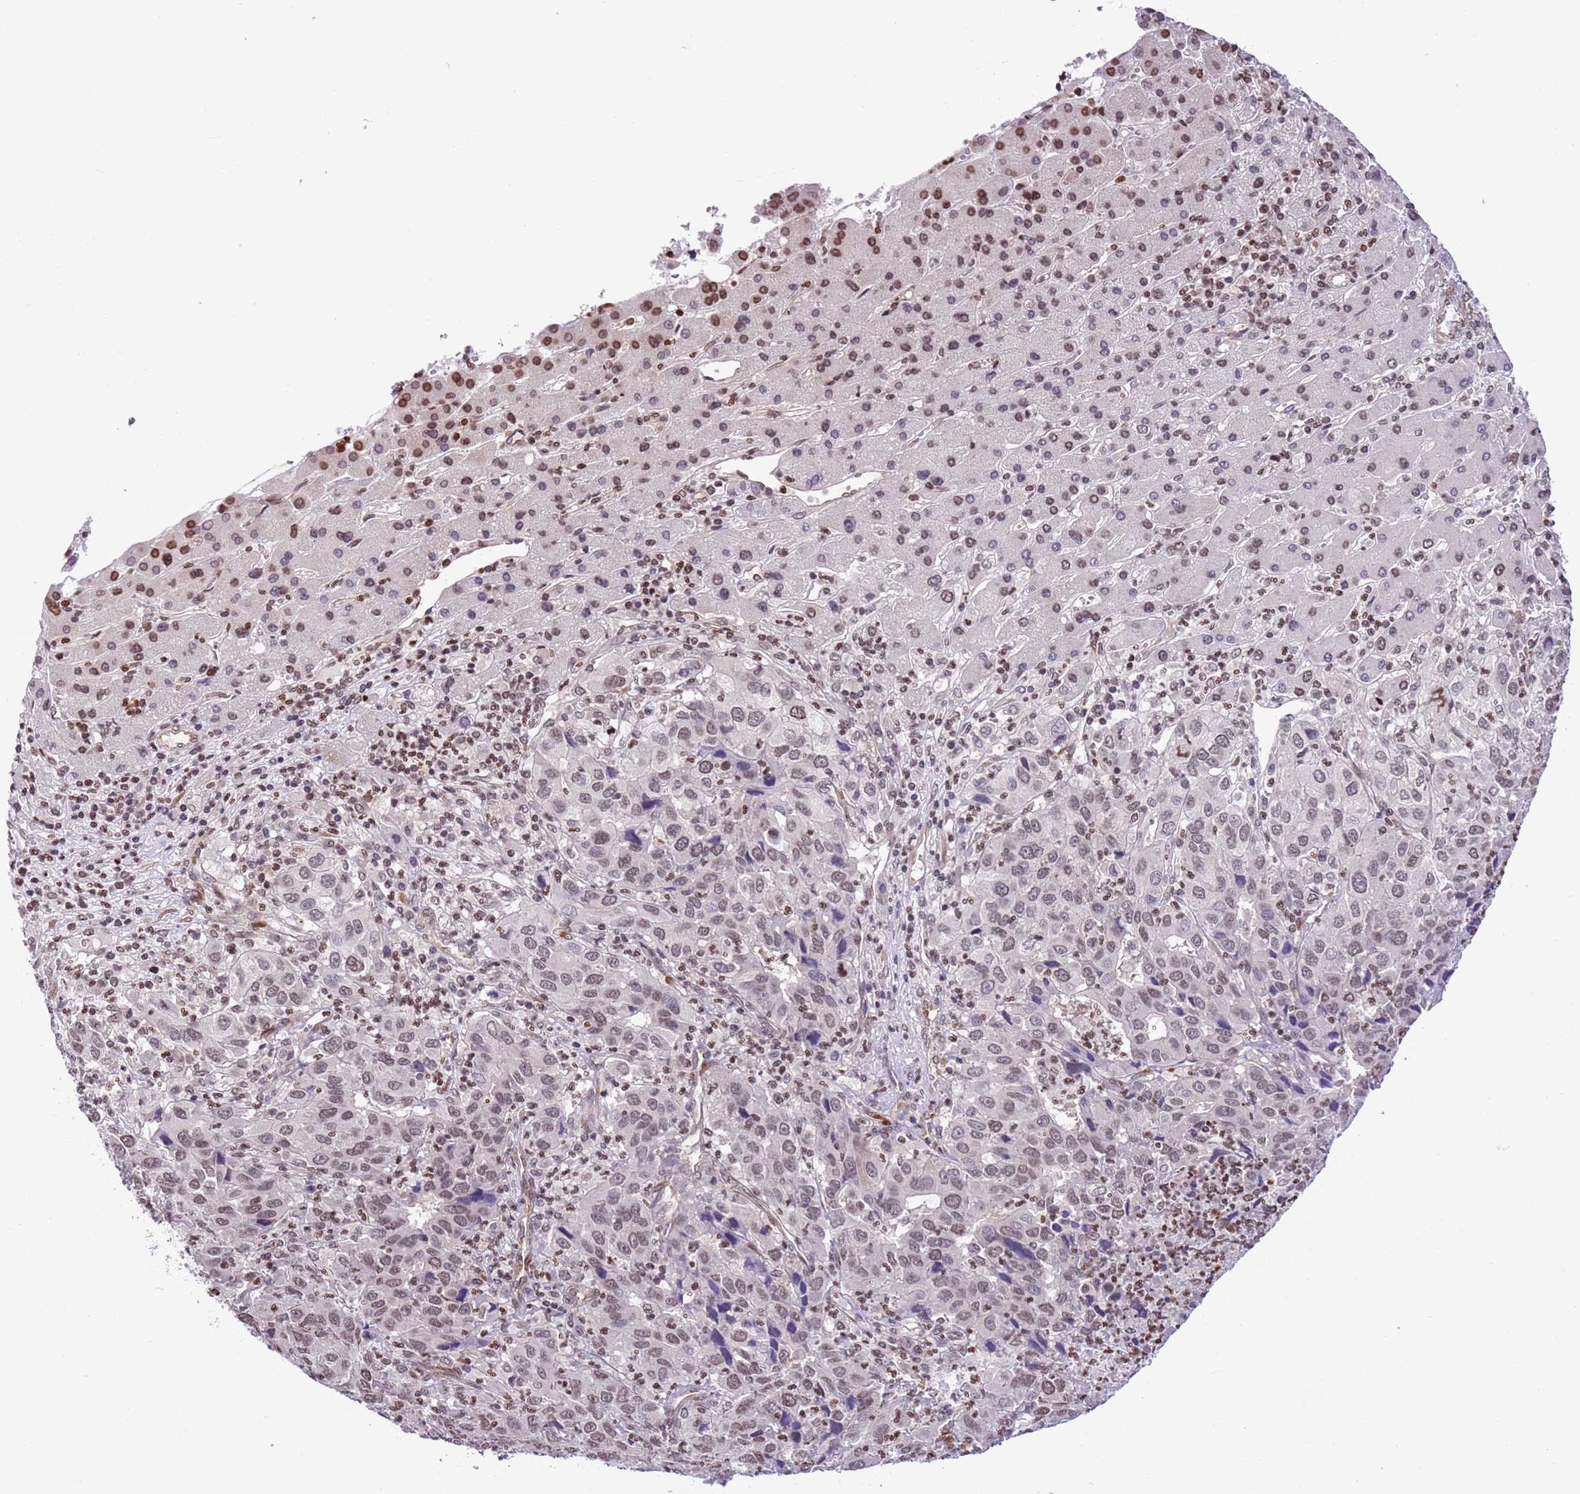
{"staining": {"intensity": "weak", "quantity": ">75%", "location": "nuclear"}, "tissue": "liver cancer", "cell_type": "Tumor cells", "image_type": "cancer", "snomed": [{"axis": "morphology", "description": "Carcinoma, Hepatocellular, NOS"}, {"axis": "topography", "description": "Liver"}], "caption": "Protein expression analysis of human liver cancer (hepatocellular carcinoma) reveals weak nuclear staining in about >75% of tumor cells. The staining is performed using DAB brown chromogen to label protein expression. The nuclei are counter-stained blue using hematoxylin.", "gene": "NRIP1", "patient": {"sex": "male", "age": 63}}